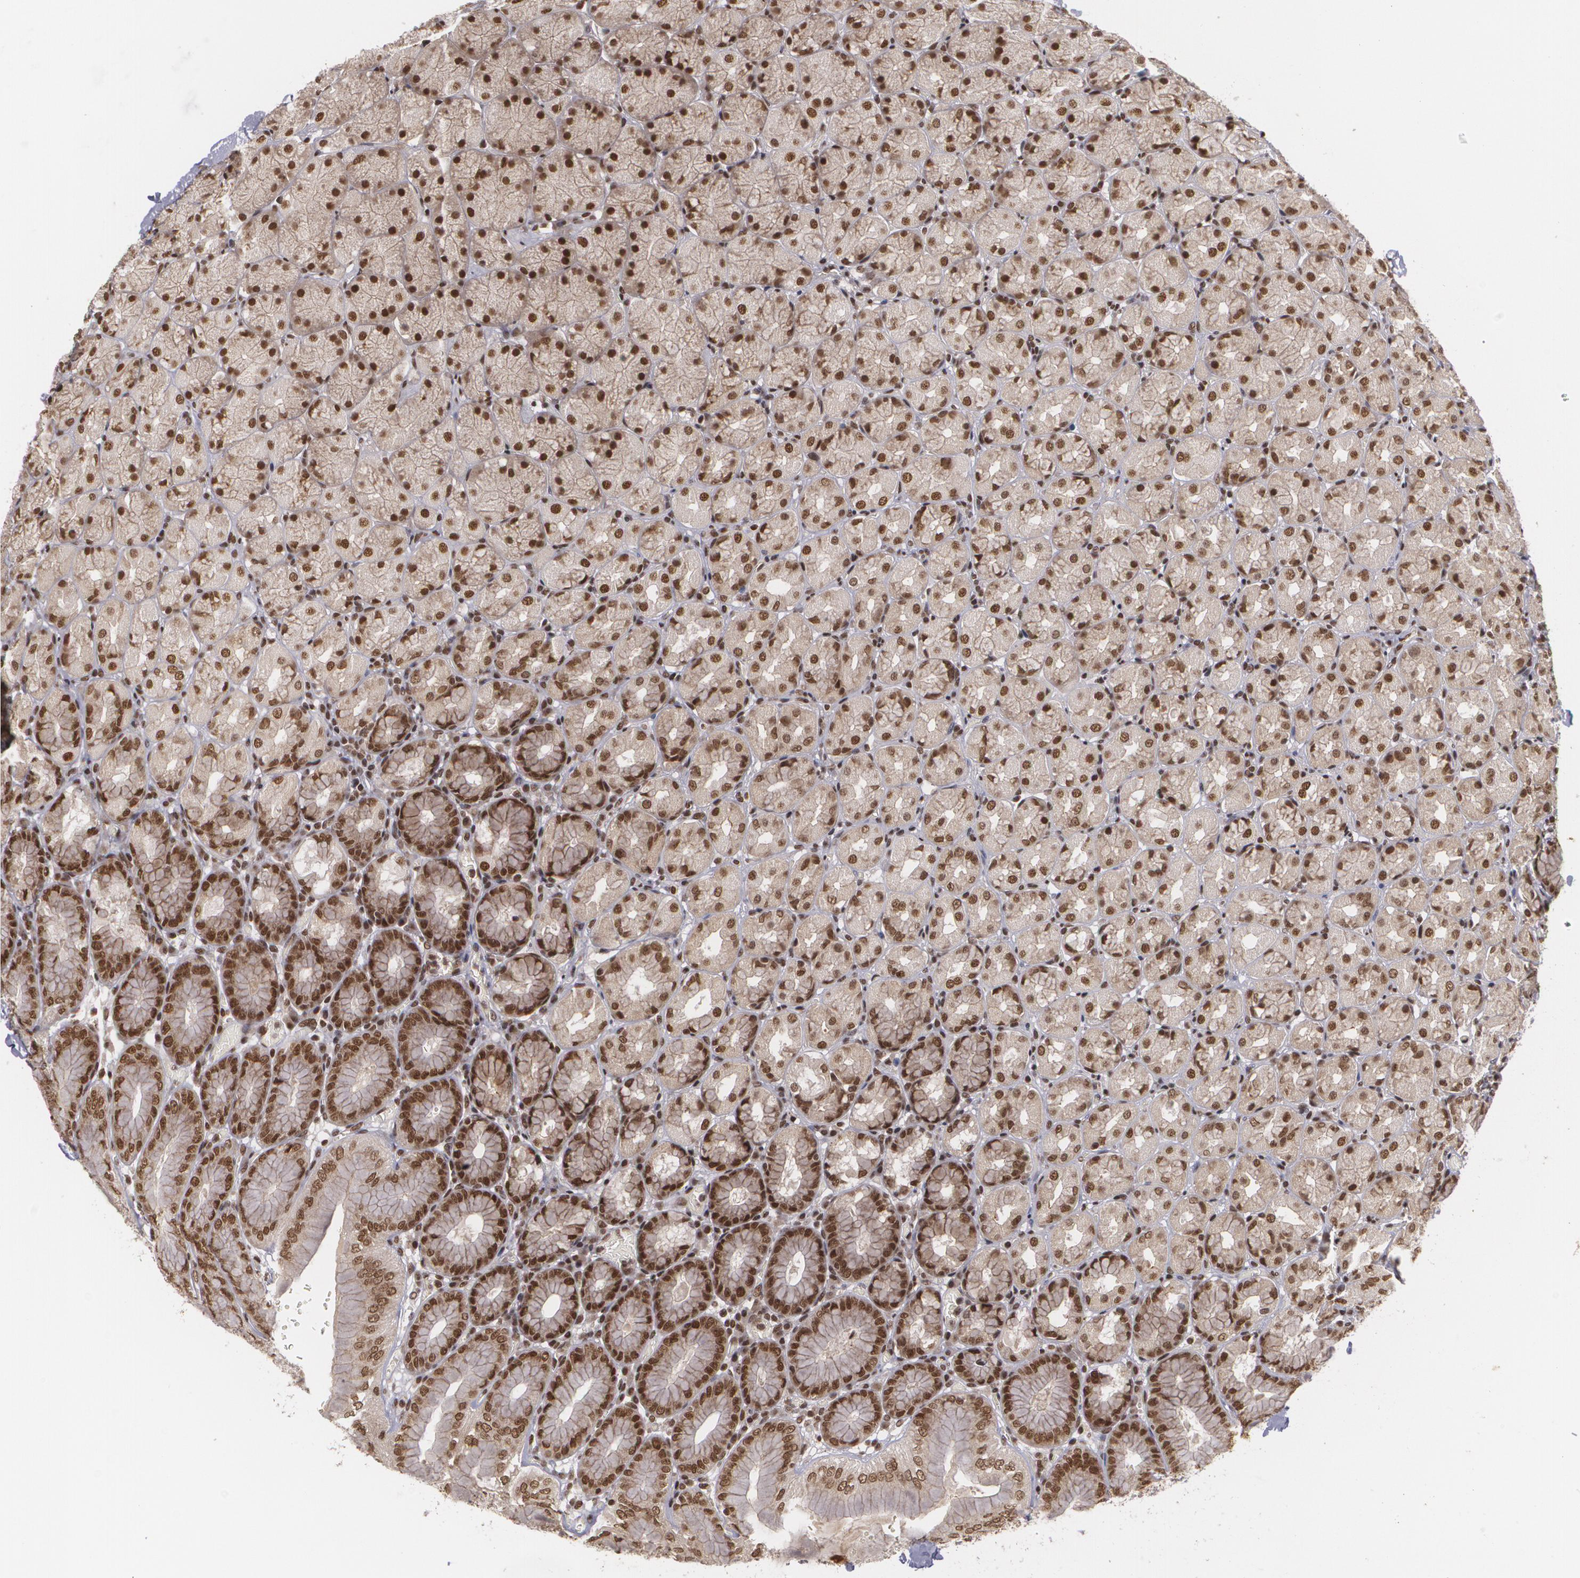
{"staining": {"intensity": "strong", "quantity": ">75%", "location": "cytoplasmic/membranous,nuclear"}, "tissue": "stomach", "cell_type": "Glandular cells", "image_type": "normal", "snomed": [{"axis": "morphology", "description": "Normal tissue, NOS"}, {"axis": "topography", "description": "Stomach, upper"}, {"axis": "topography", "description": "Stomach"}], "caption": "IHC (DAB (3,3'-diaminobenzidine)) staining of benign human stomach demonstrates strong cytoplasmic/membranous,nuclear protein expression in about >75% of glandular cells.", "gene": "RXRB", "patient": {"sex": "male", "age": 76}}